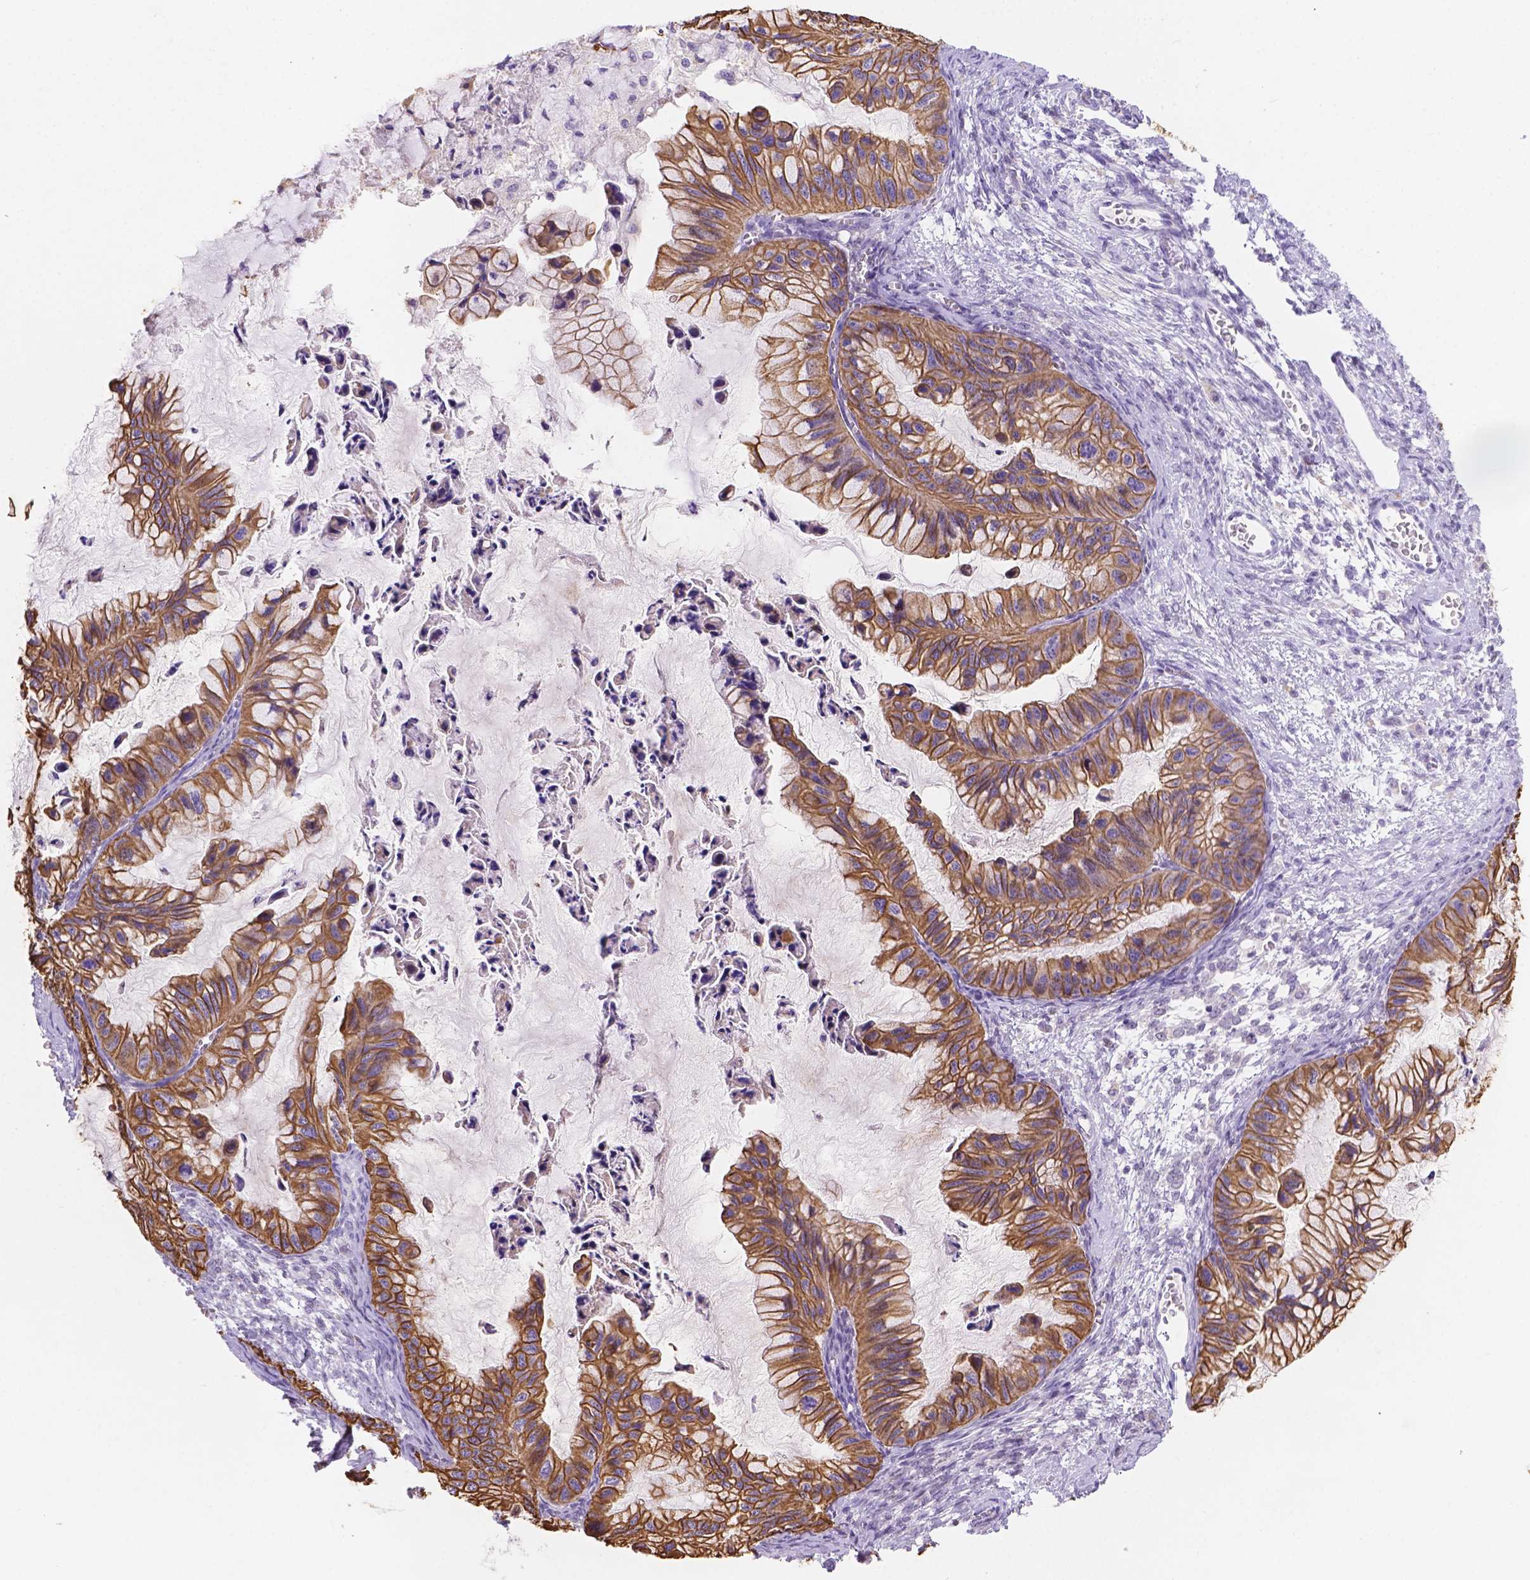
{"staining": {"intensity": "moderate", "quantity": ">75%", "location": "cytoplasmic/membranous"}, "tissue": "ovarian cancer", "cell_type": "Tumor cells", "image_type": "cancer", "snomed": [{"axis": "morphology", "description": "Cystadenocarcinoma, mucinous, NOS"}, {"axis": "topography", "description": "Ovary"}], "caption": "Approximately >75% of tumor cells in ovarian mucinous cystadenocarcinoma show moderate cytoplasmic/membranous protein staining as visualized by brown immunohistochemical staining.", "gene": "DMWD", "patient": {"sex": "female", "age": 72}}